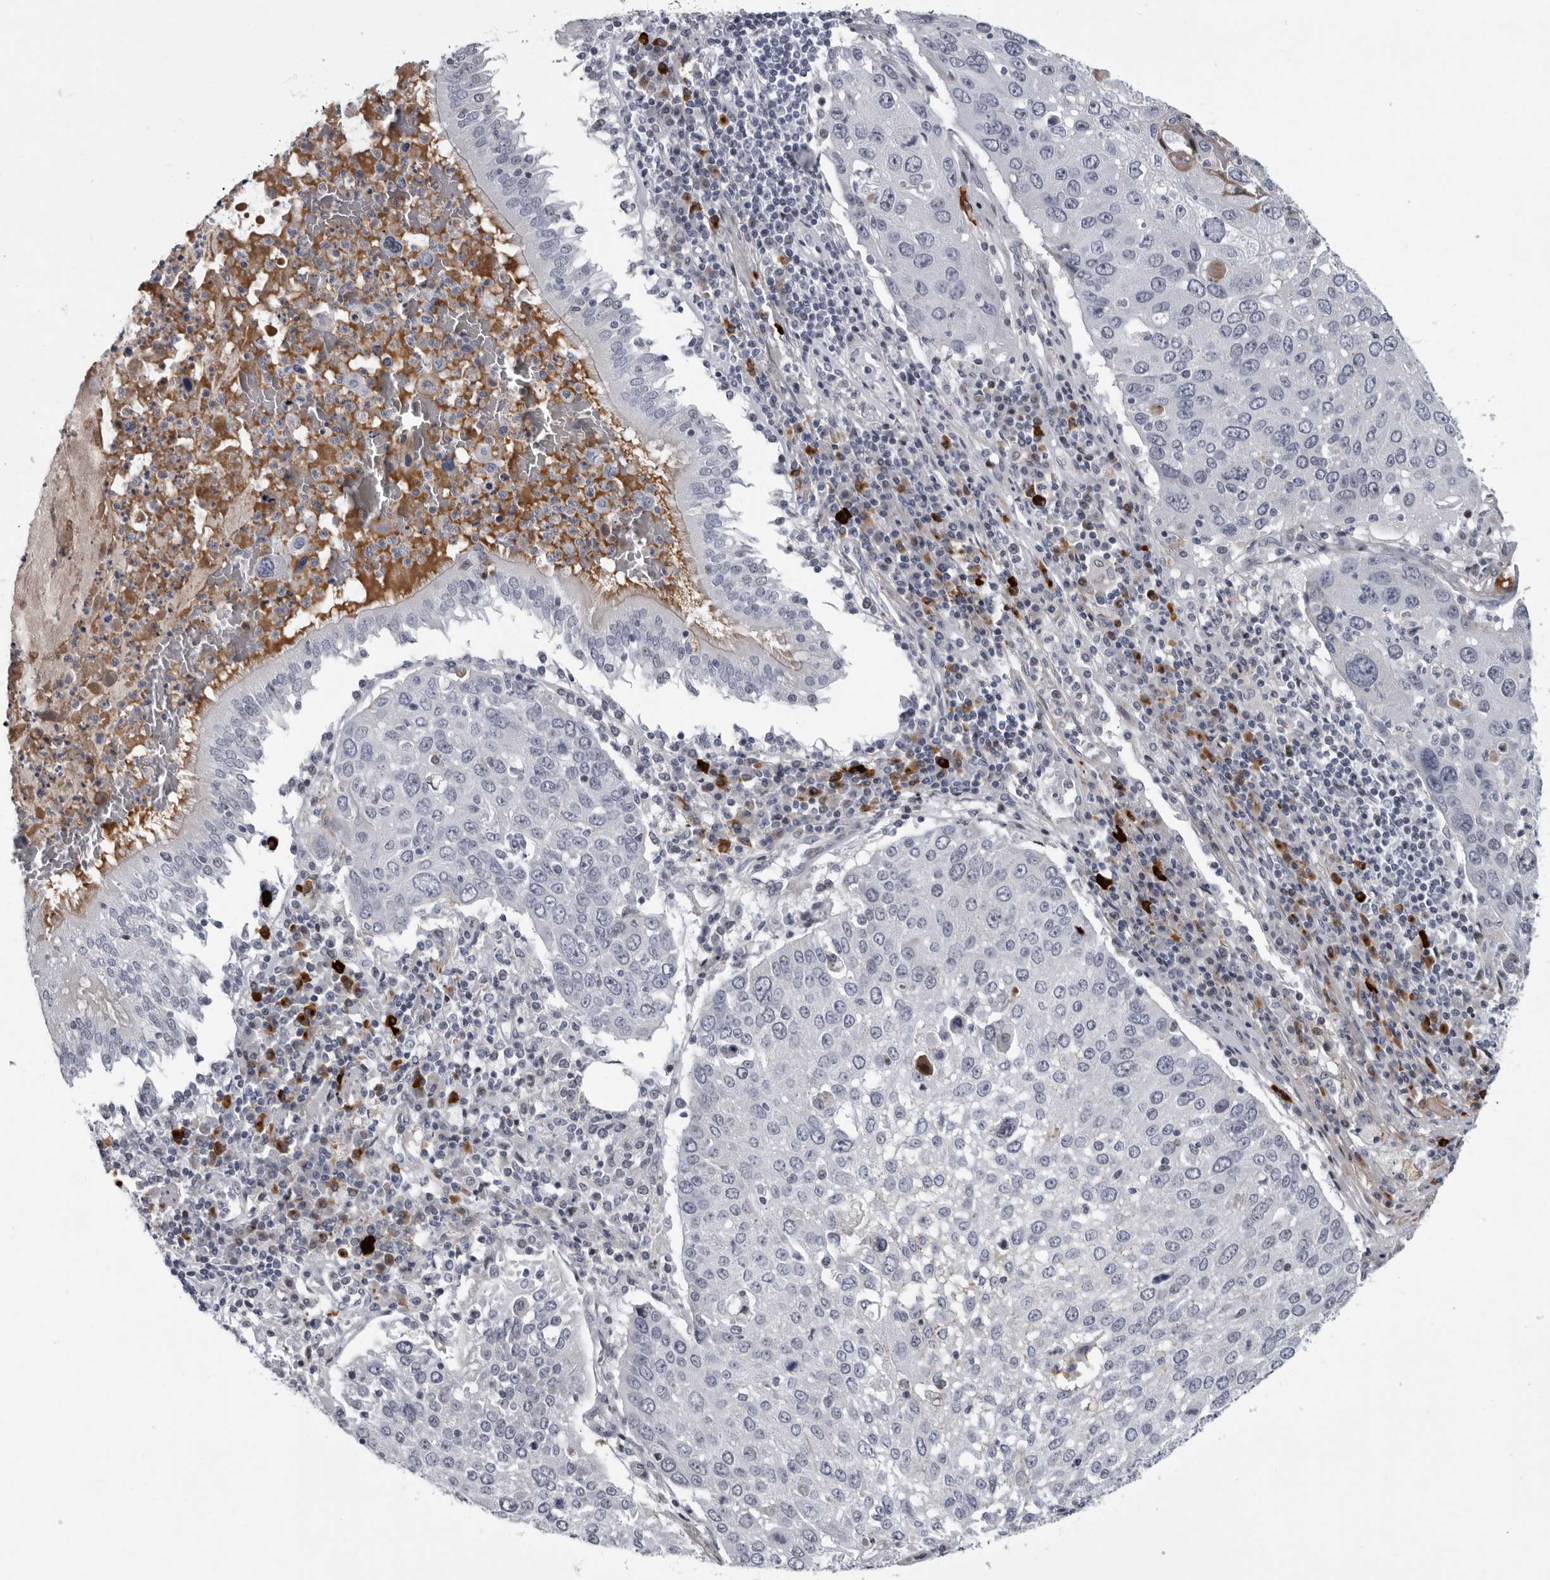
{"staining": {"intensity": "negative", "quantity": "none", "location": "none"}, "tissue": "lung cancer", "cell_type": "Tumor cells", "image_type": "cancer", "snomed": [{"axis": "morphology", "description": "Squamous cell carcinoma, NOS"}, {"axis": "topography", "description": "Lung"}], "caption": "Human lung squamous cell carcinoma stained for a protein using immunohistochemistry reveals no expression in tumor cells.", "gene": "SLC25A39", "patient": {"sex": "male", "age": 65}}